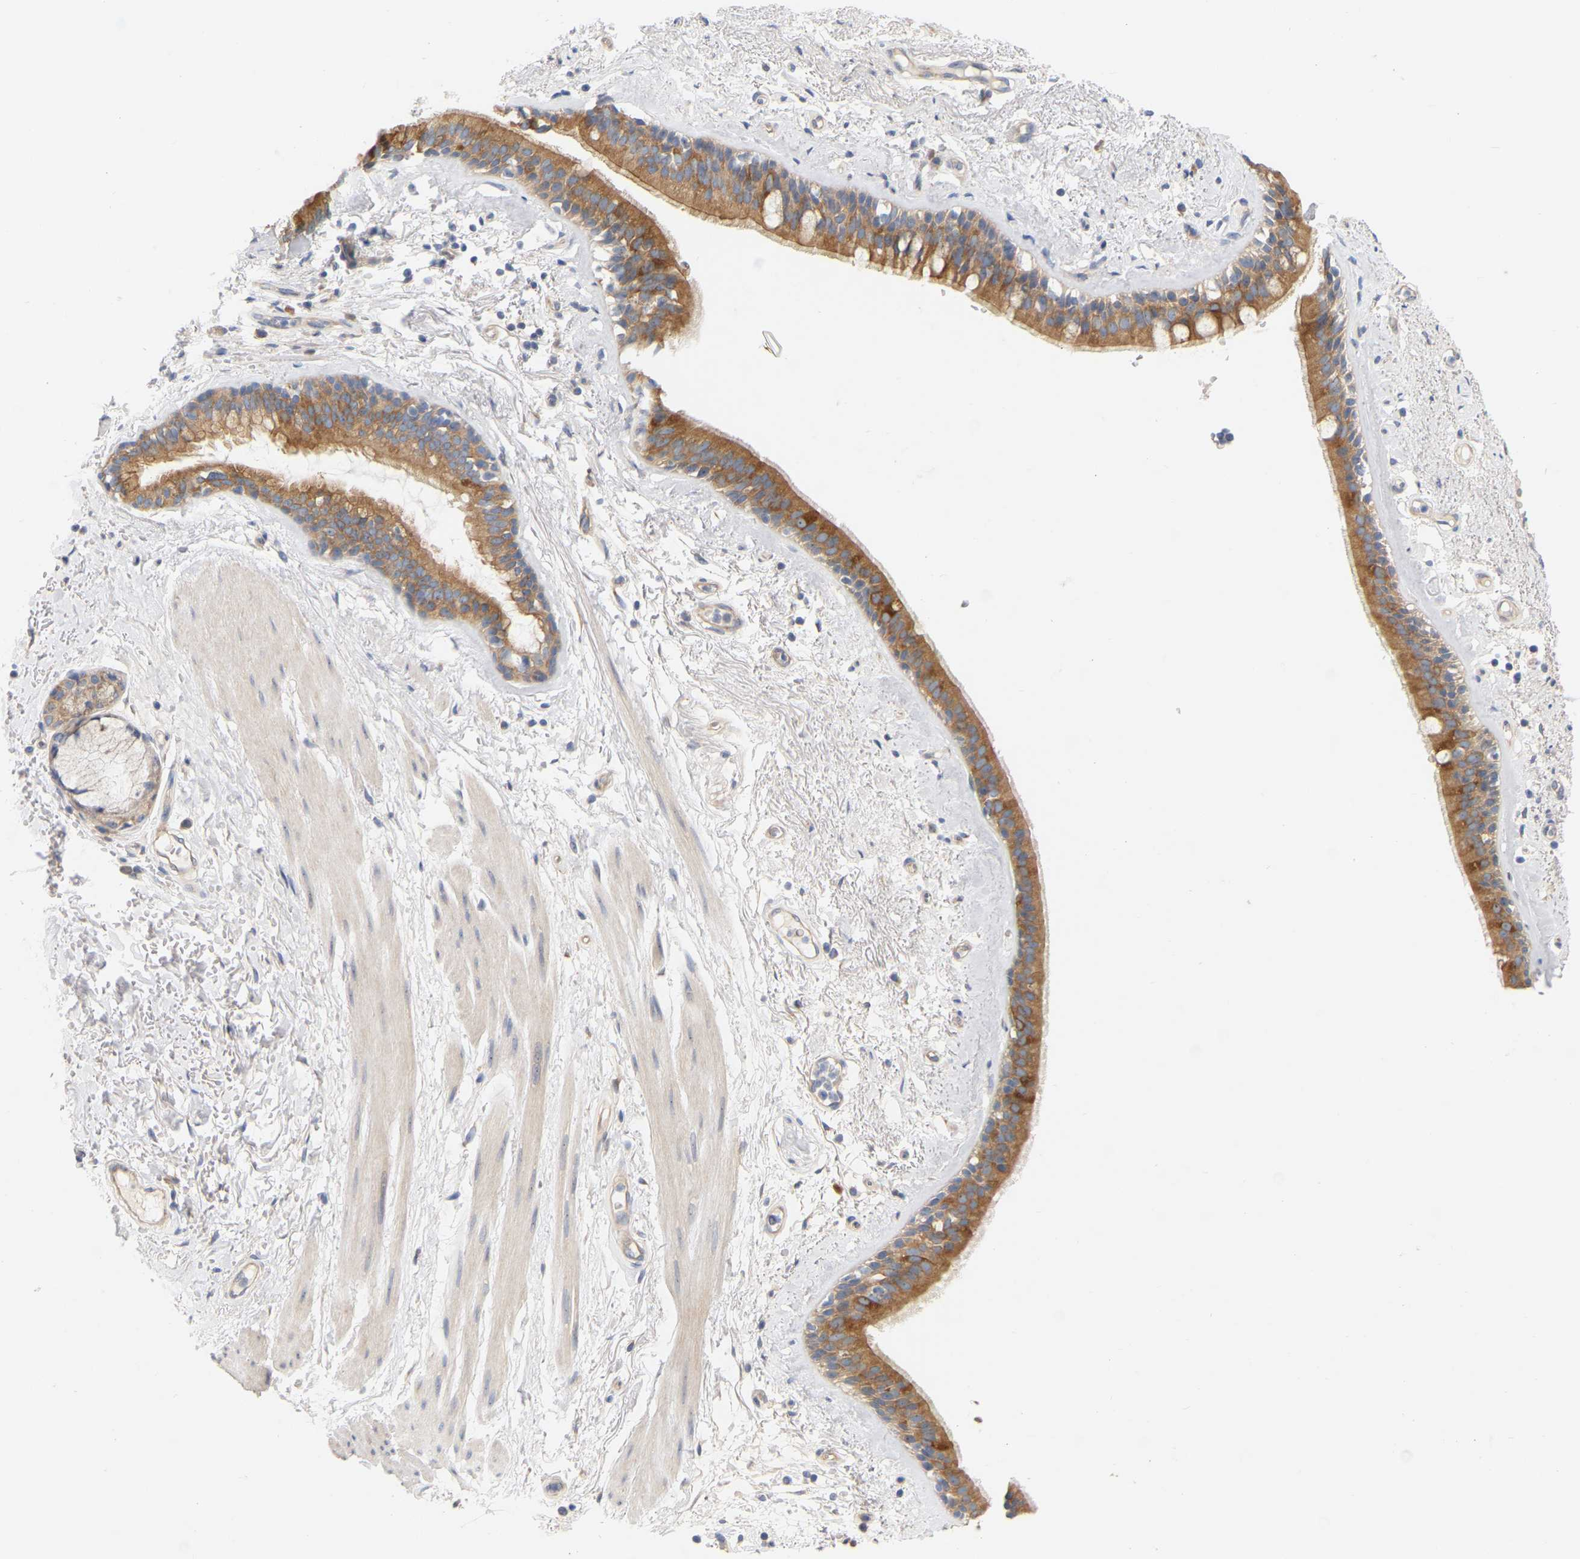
{"staining": {"intensity": "moderate", "quantity": ">75%", "location": "cytoplasmic/membranous"}, "tissue": "bronchus", "cell_type": "Respiratory epithelial cells", "image_type": "normal", "snomed": [{"axis": "morphology", "description": "Normal tissue, NOS"}, {"axis": "topography", "description": "Cartilage tissue"}], "caption": "A medium amount of moderate cytoplasmic/membranous expression is appreciated in approximately >75% of respiratory epithelial cells in normal bronchus. (IHC, brightfield microscopy, high magnification).", "gene": "MINDY4", "patient": {"sex": "female", "age": 63}}